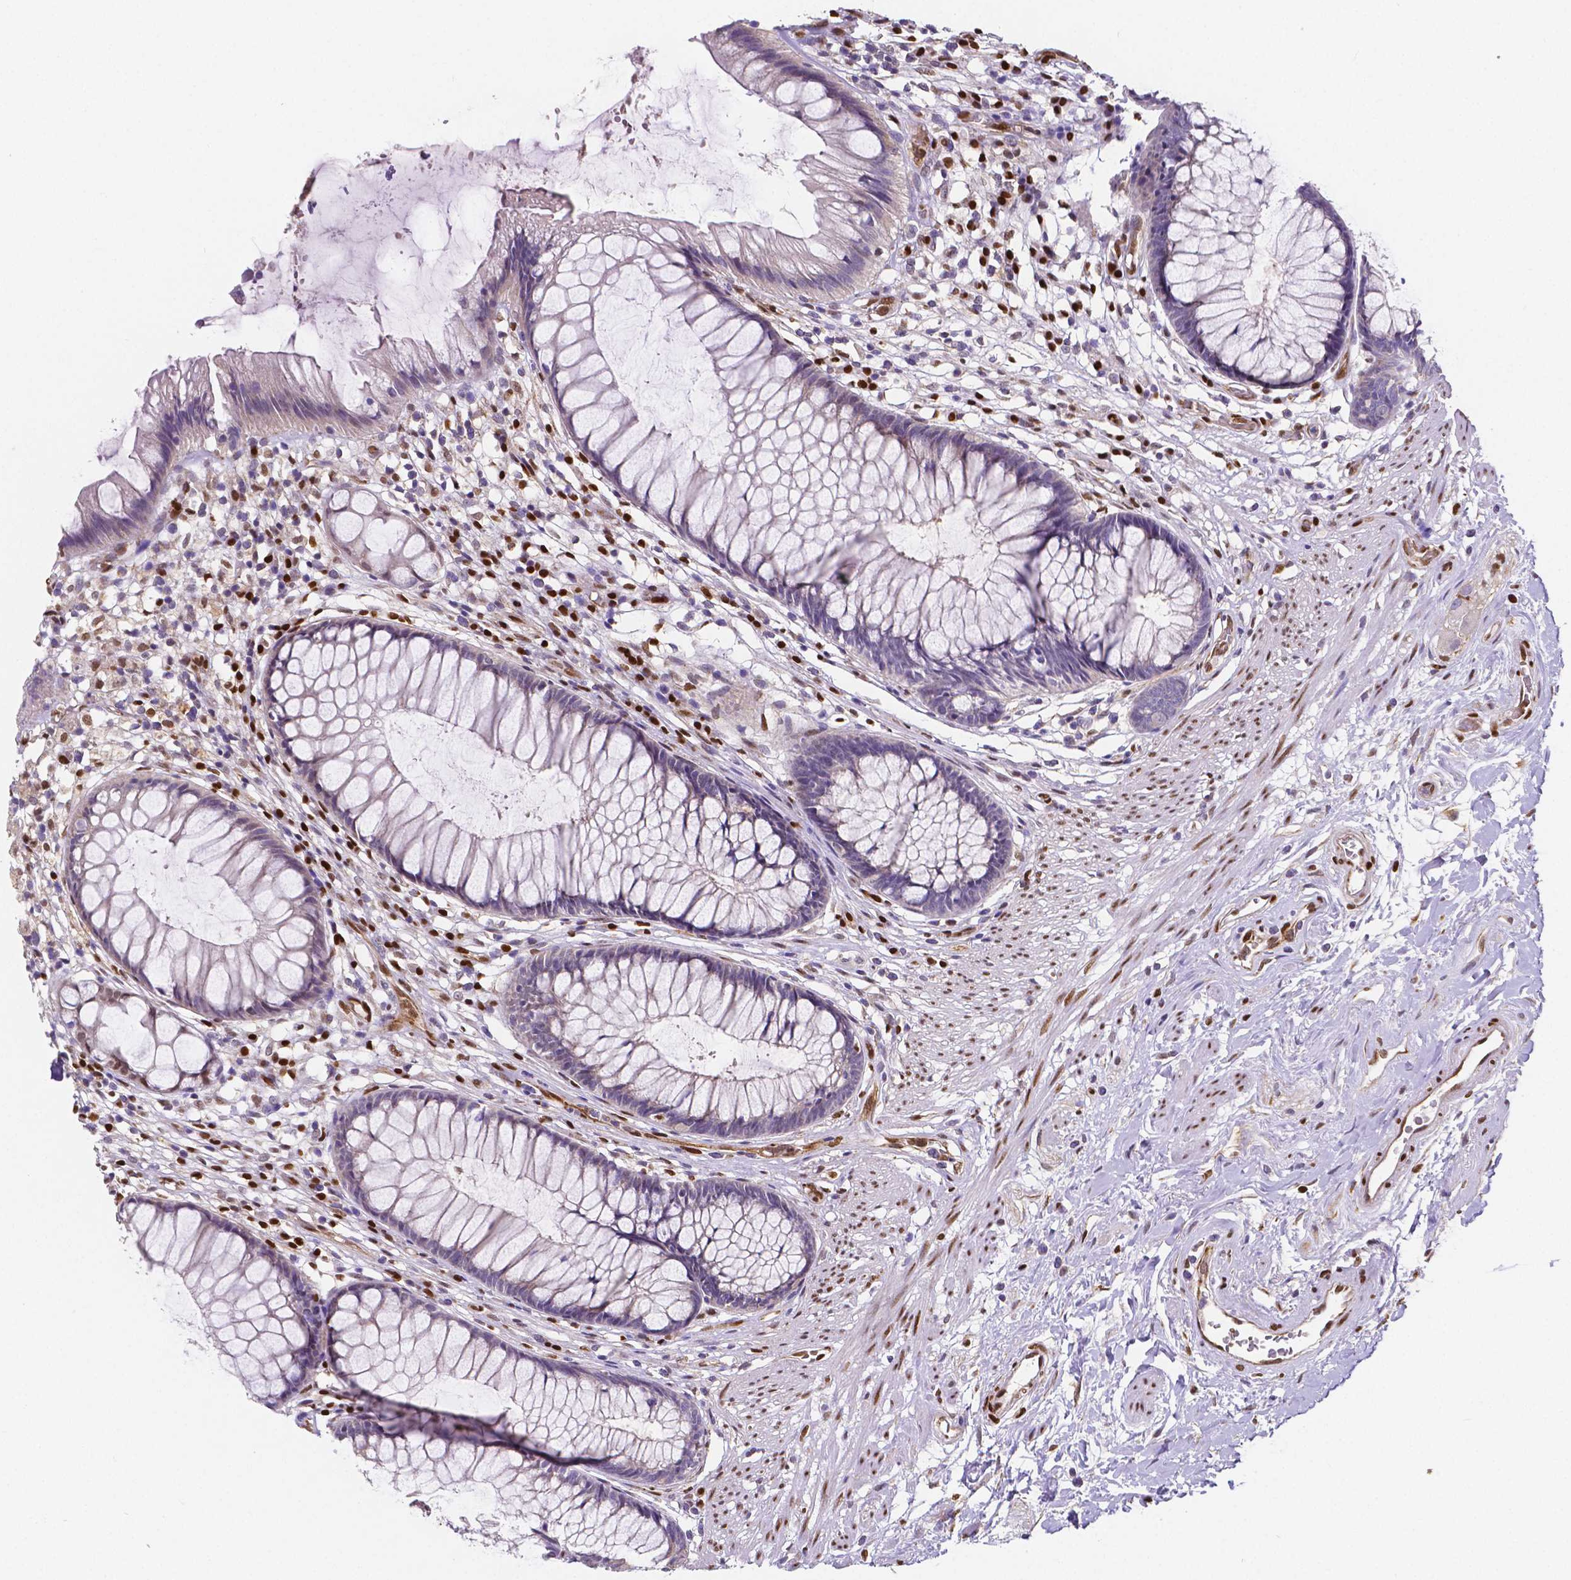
{"staining": {"intensity": "negative", "quantity": "none", "location": "none"}, "tissue": "rectum", "cell_type": "Glandular cells", "image_type": "normal", "snomed": [{"axis": "morphology", "description": "Normal tissue, NOS"}, {"axis": "topography", "description": "Smooth muscle"}, {"axis": "topography", "description": "Rectum"}], "caption": "Immunohistochemical staining of normal rectum shows no significant positivity in glandular cells. The staining was performed using DAB (3,3'-diaminobenzidine) to visualize the protein expression in brown, while the nuclei were stained in blue with hematoxylin (Magnification: 20x).", "gene": "MEF2C", "patient": {"sex": "male", "age": 53}}